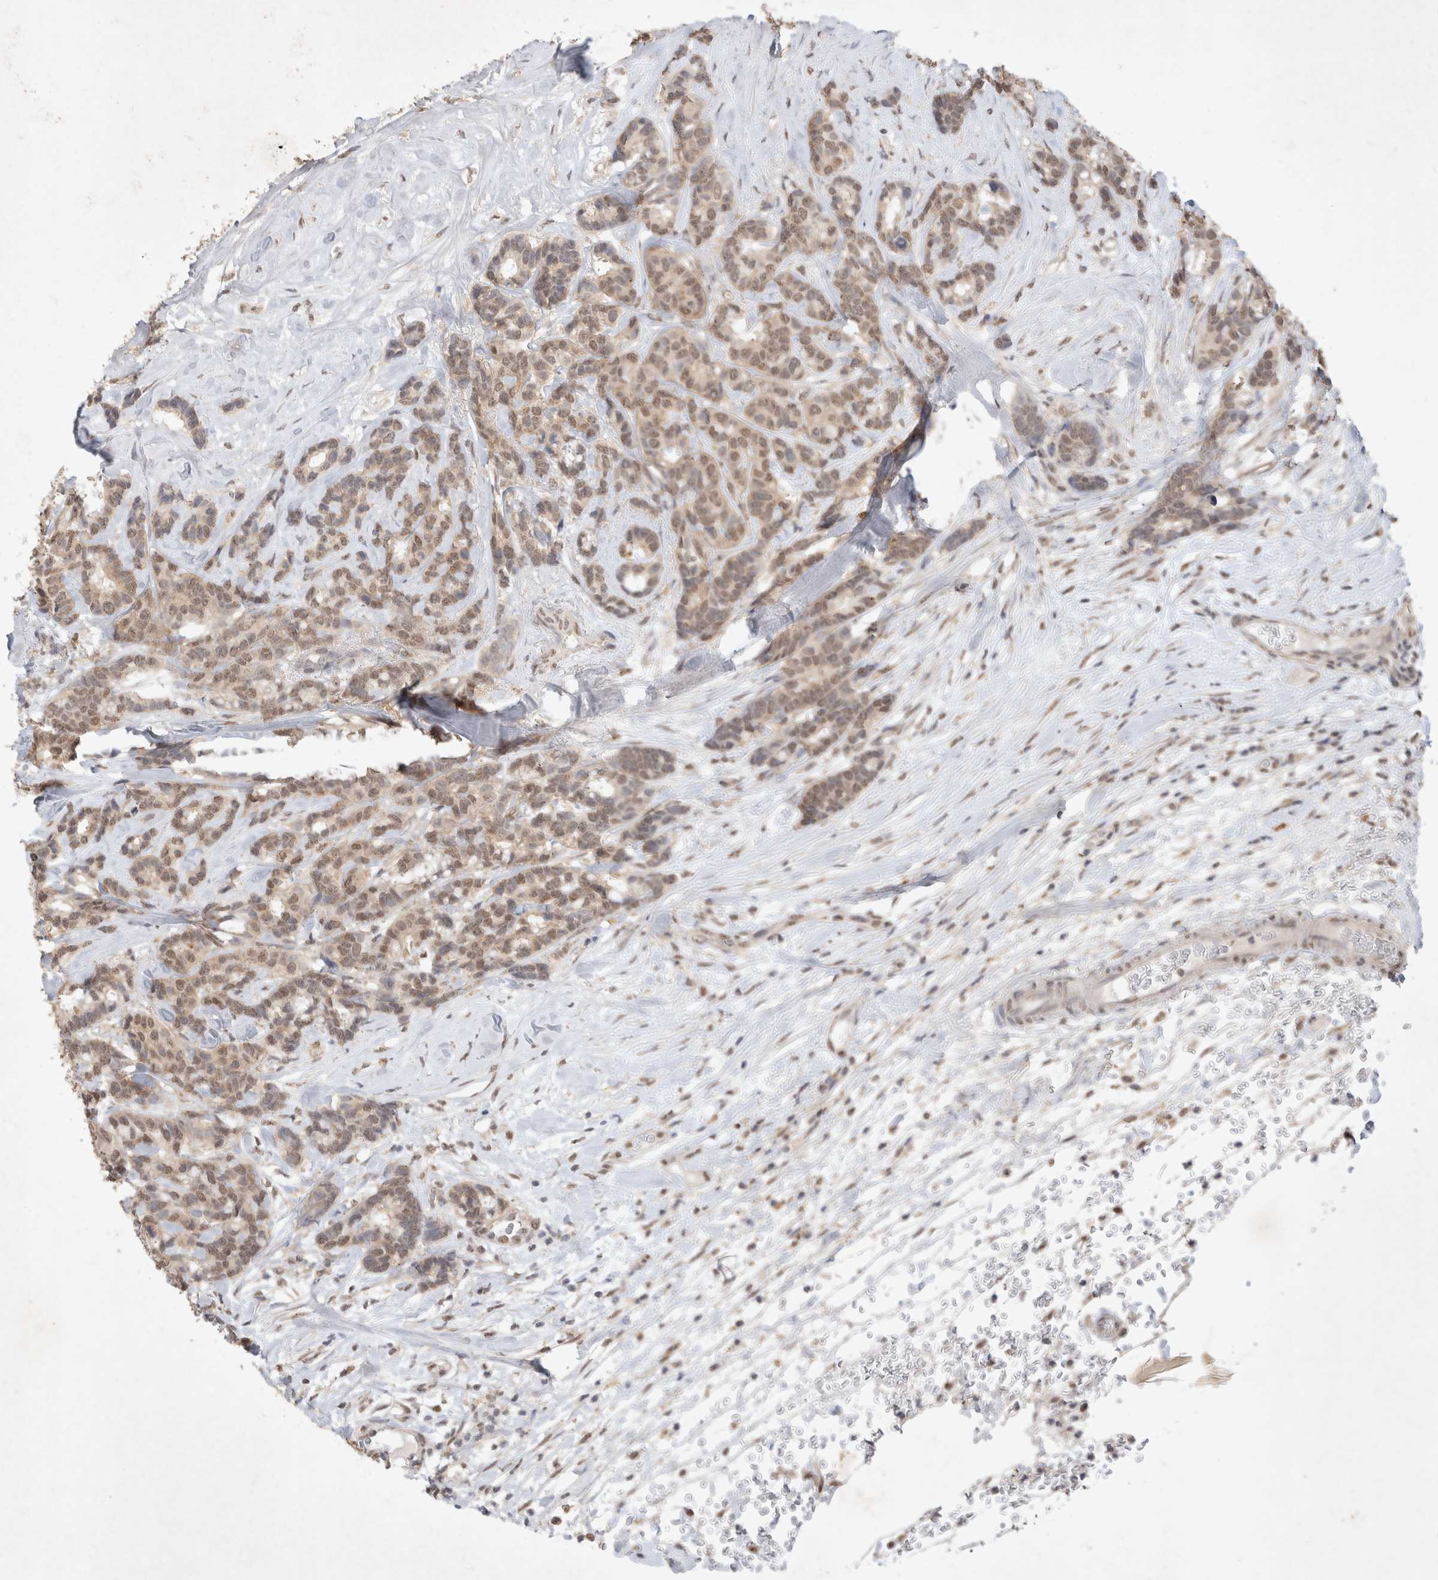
{"staining": {"intensity": "weak", "quantity": ">75%", "location": "cytoplasmic/membranous,nuclear"}, "tissue": "breast cancer", "cell_type": "Tumor cells", "image_type": "cancer", "snomed": [{"axis": "morphology", "description": "Duct carcinoma"}, {"axis": "topography", "description": "Breast"}], "caption": "This is an image of IHC staining of intraductal carcinoma (breast), which shows weak positivity in the cytoplasmic/membranous and nuclear of tumor cells.", "gene": "FBXO42", "patient": {"sex": "female", "age": 87}}